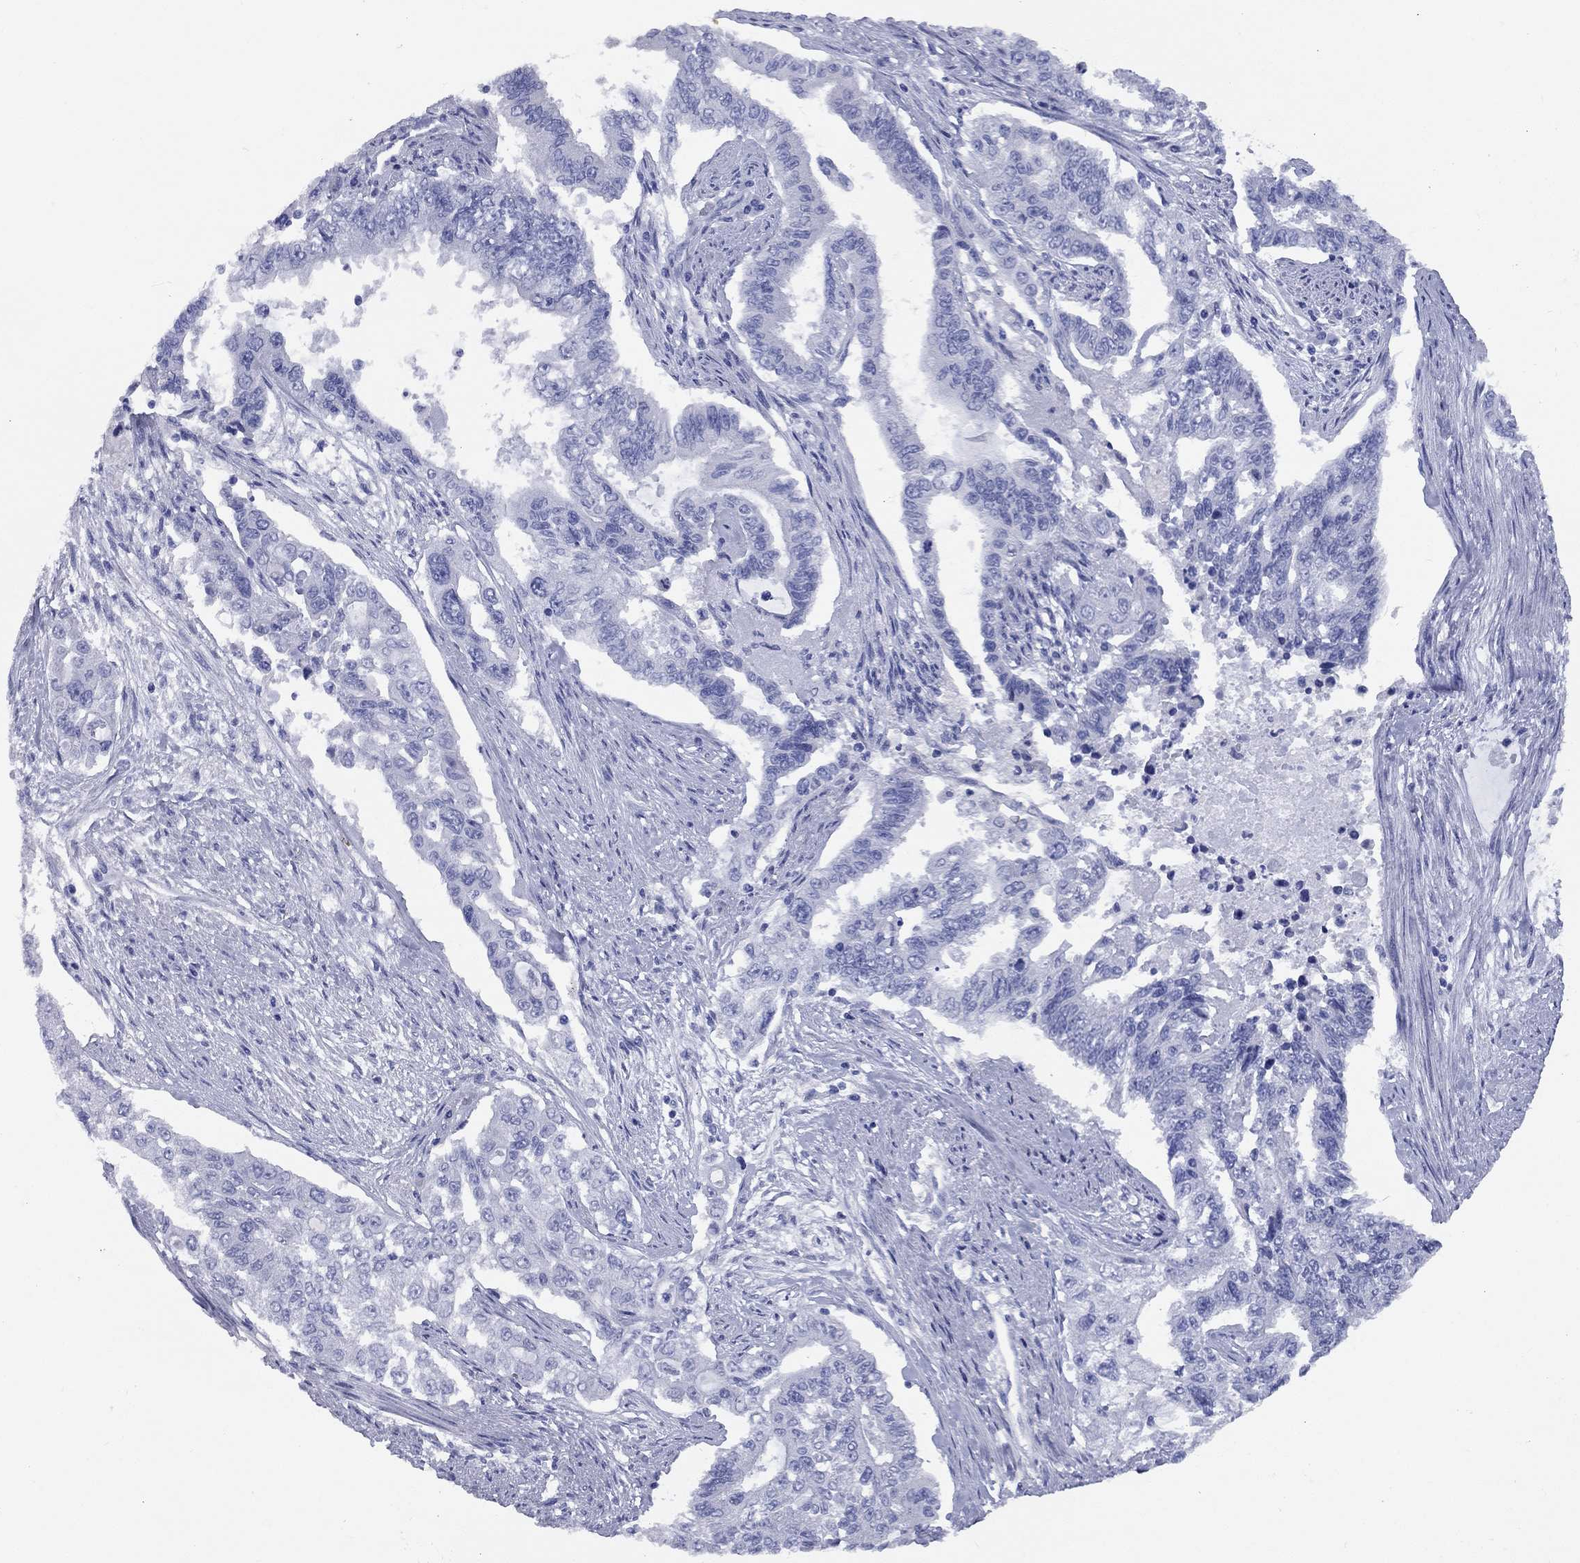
{"staining": {"intensity": "negative", "quantity": "none", "location": "none"}, "tissue": "endometrial cancer", "cell_type": "Tumor cells", "image_type": "cancer", "snomed": [{"axis": "morphology", "description": "Adenocarcinoma, NOS"}, {"axis": "topography", "description": "Uterus"}], "caption": "Tumor cells are negative for brown protein staining in endometrial adenocarcinoma. (Stains: DAB immunohistochemistry (IHC) with hematoxylin counter stain, Microscopy: brightfield microscopy at high magnification).", "gene": "CCNA1", "patient": {"sex": "female", "age": 59}}